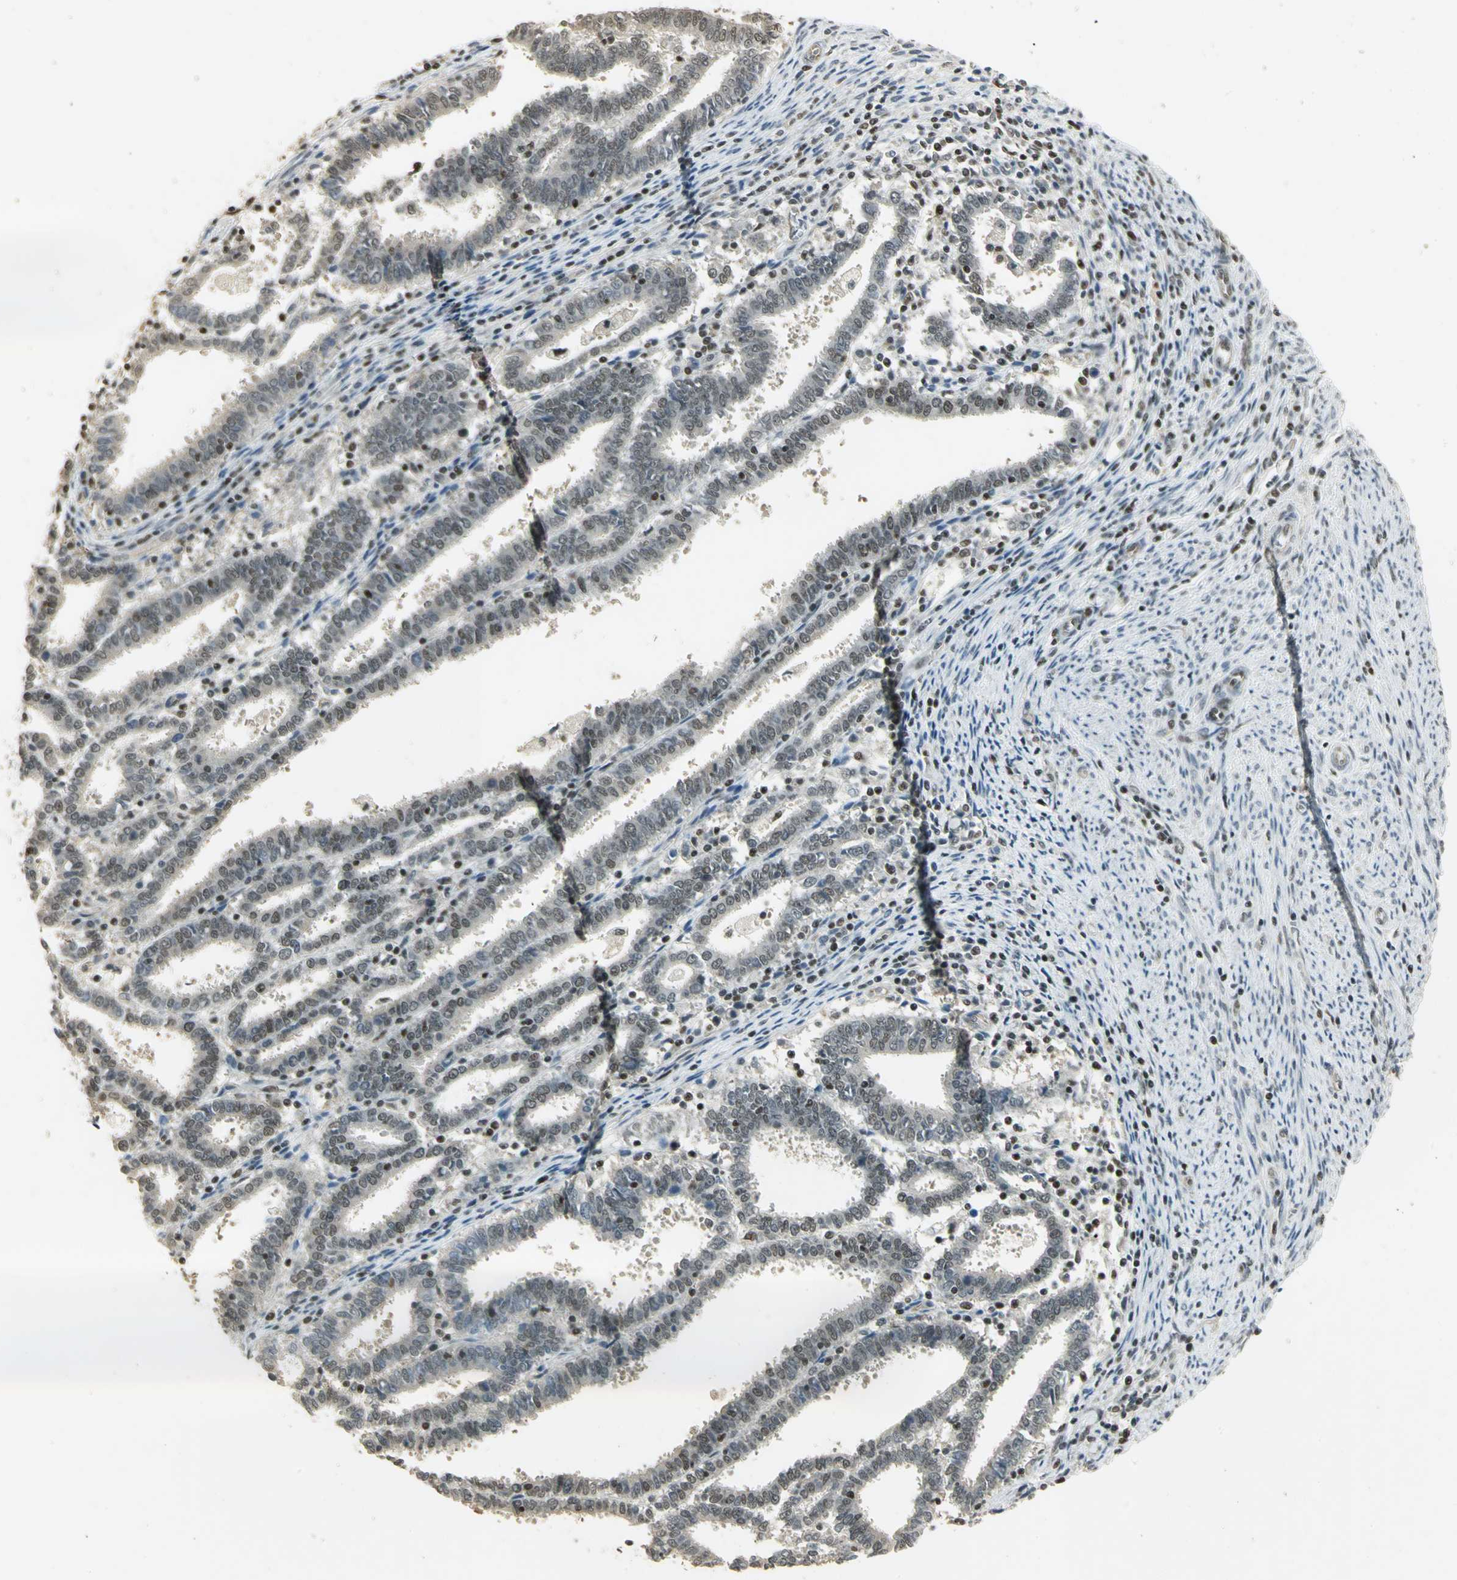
{"staining": {"intensity": "weak", "quantity": ">75%", "location": "nuclear"}, "tissue": "endometrial cancer", "cell_type": "Tumor cells", "image_type": "cancer", "snomed": [{"axis": "morphology", "description": "Adenocarcinoma, NOS"}, {"axis": "topography", "description": "Uterus"}], "caption": "Immunohistochemical staining of adenocarcinoma (endometrial) demonstrates low levels of weak nuclear staining in approximately >75% of tumor cells.", "gene": "ELF1", "patient": {"sex": "female", "age": 83}}